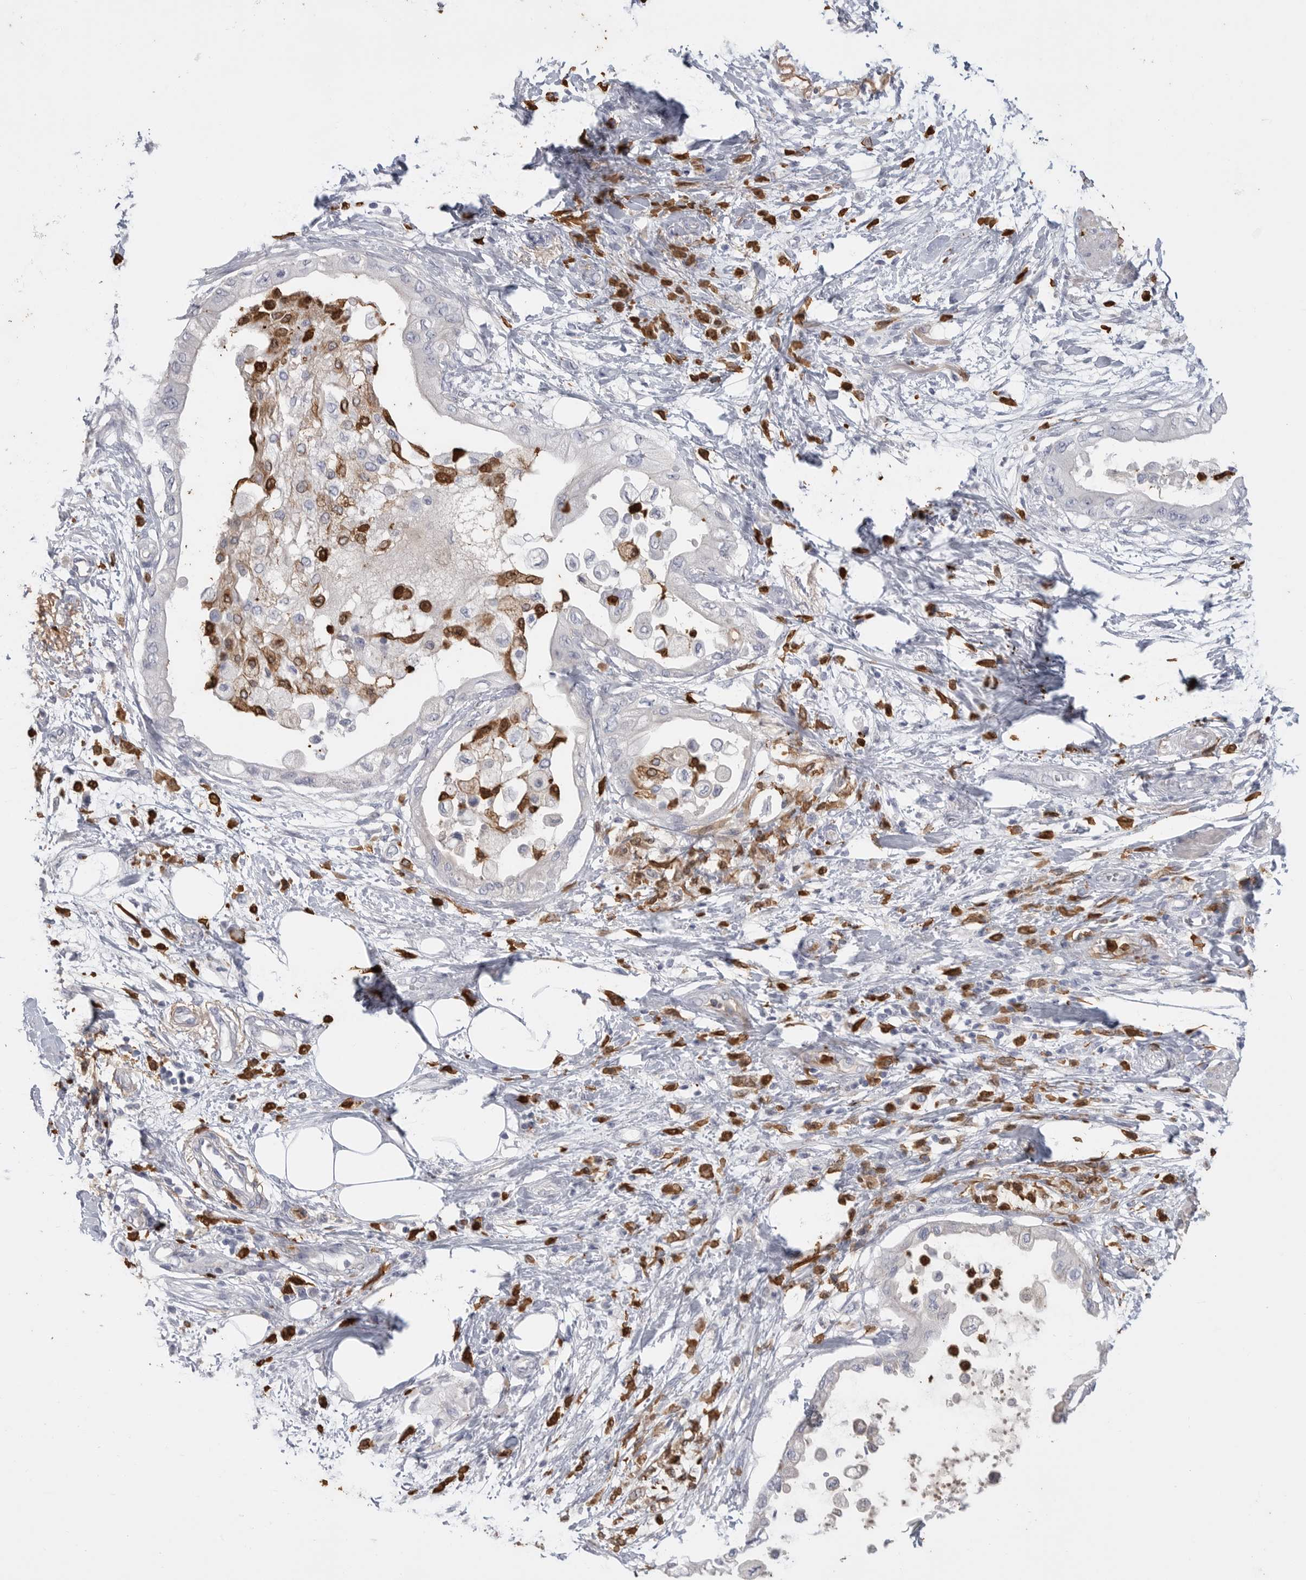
{"staining": {"intensity": "negative", "quantity": "none", "location": "none"}, "tissue": "pancreatic cancer", "cell_type": "Tumor cells", "image_type": "cancer", "snomed": [{"axis": "morphology", "description": "Normal tissue, NOS"}, {"axis": "morphology", "description": "Adenocarcinoma, NOS"}, {"axis": "topography", "description": "Pancreas"}, {"axis": "topography", "description": "Duodenum"}], "caption": "Immunohistochemistry (IHC) histopathology image of pancreatic cancer (adenocarcinoma) stained for a protein (brown), which demonstrates no expression in tumor cells.", "gene": "CYB561D1", "patient": {"sex": "female", "age": 60}}